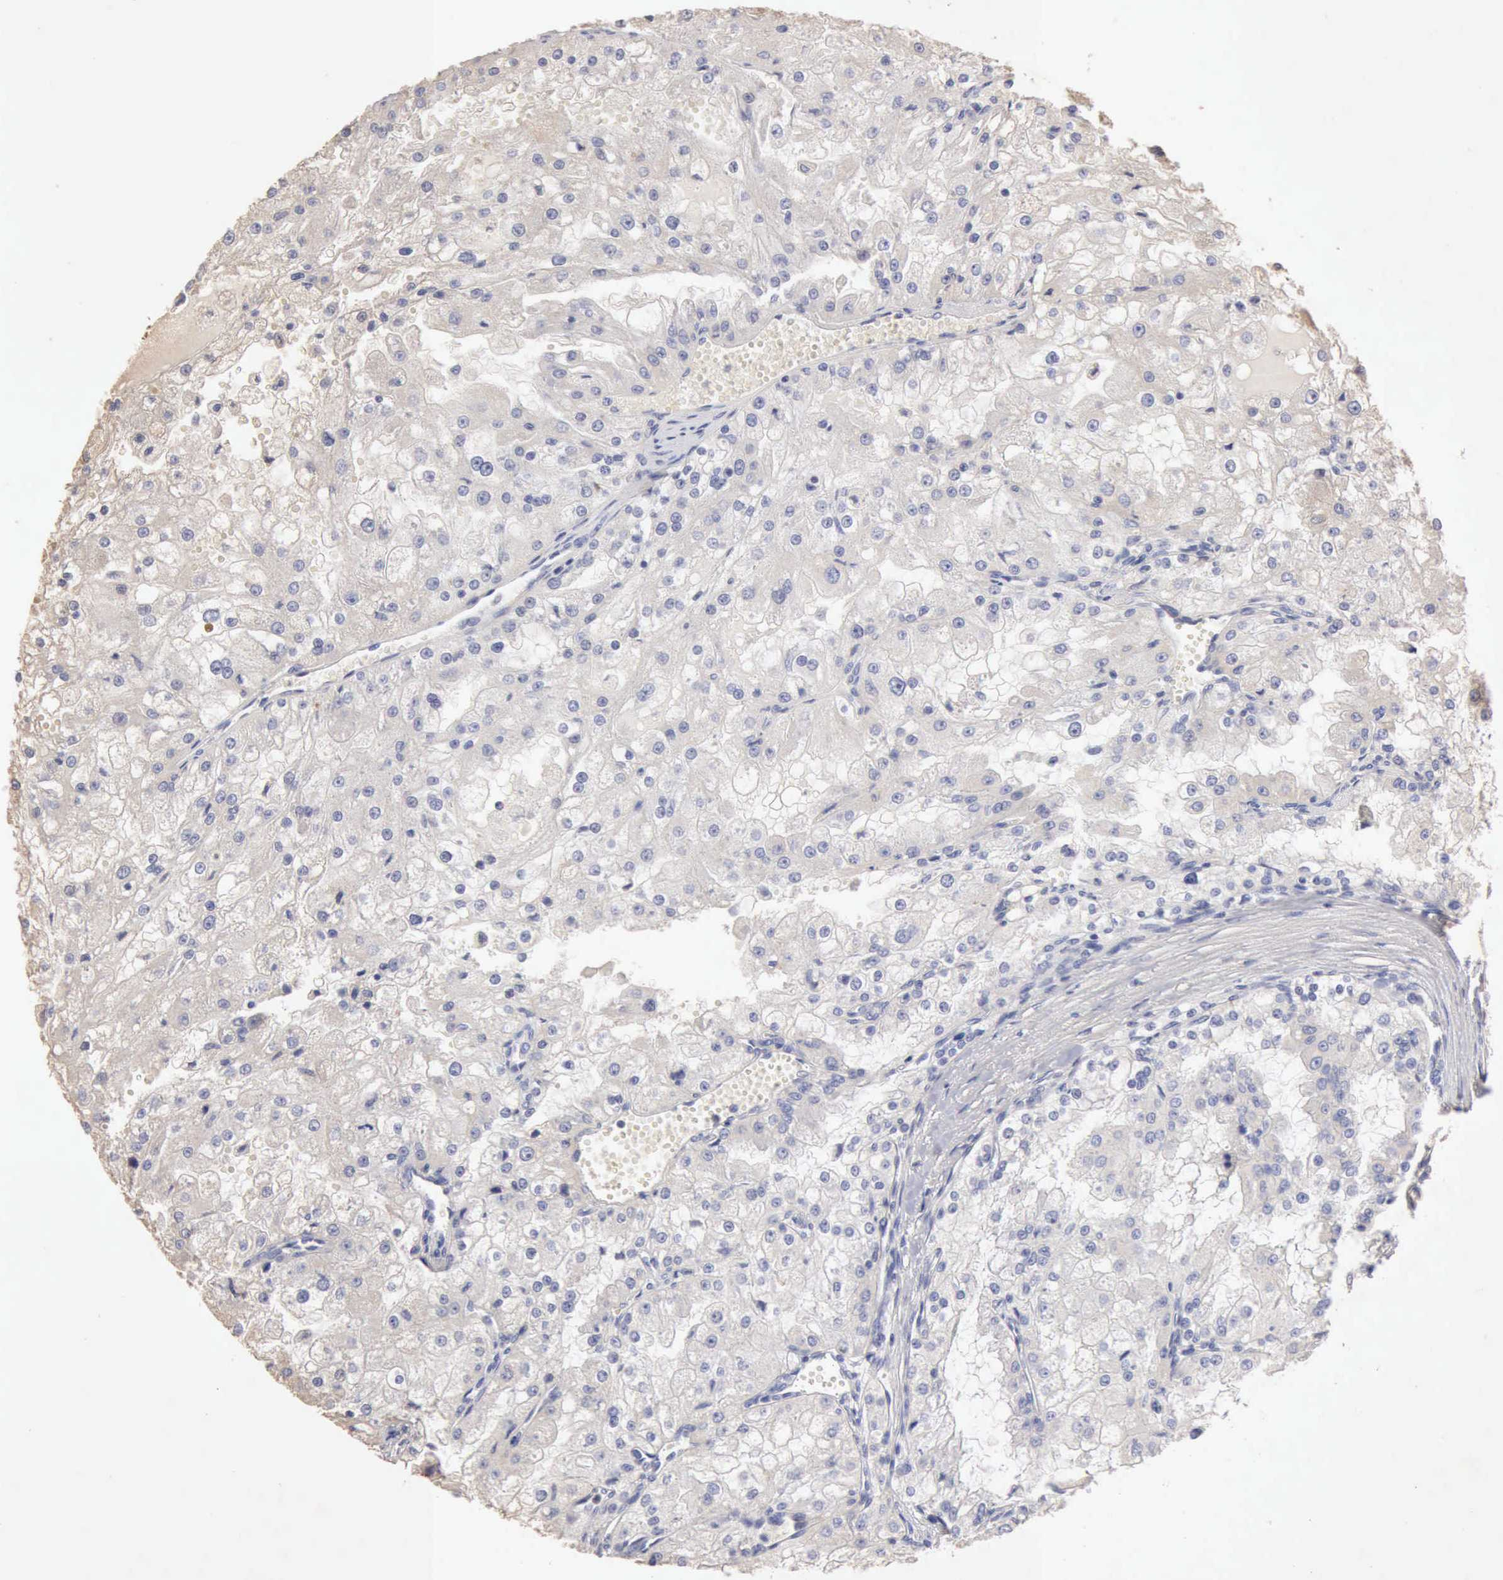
{"staining": {"intensity": "negative", "quantity": "none", "location": "none"}, "tissue": "renal cancer", "cell_type": "Tumor cells", "image_type": "cancer", "snomed": [{"axis": "morphology", "description": "Adenocarcinoma, NOS"}, {"axis": "topography", "description": "Kidney"}], "caption": "Renal adenocarcinoma was stained to show a protein in brown. There is no significant staining in tumor cells. (Stains: DAB immunohistochemistry (IHC) with hematoxylin counter stain, Microscopy: brightfield microscopy at high magnification).", "gene": "KRT6B", "patient": {"sex": "female", "age": 74}}